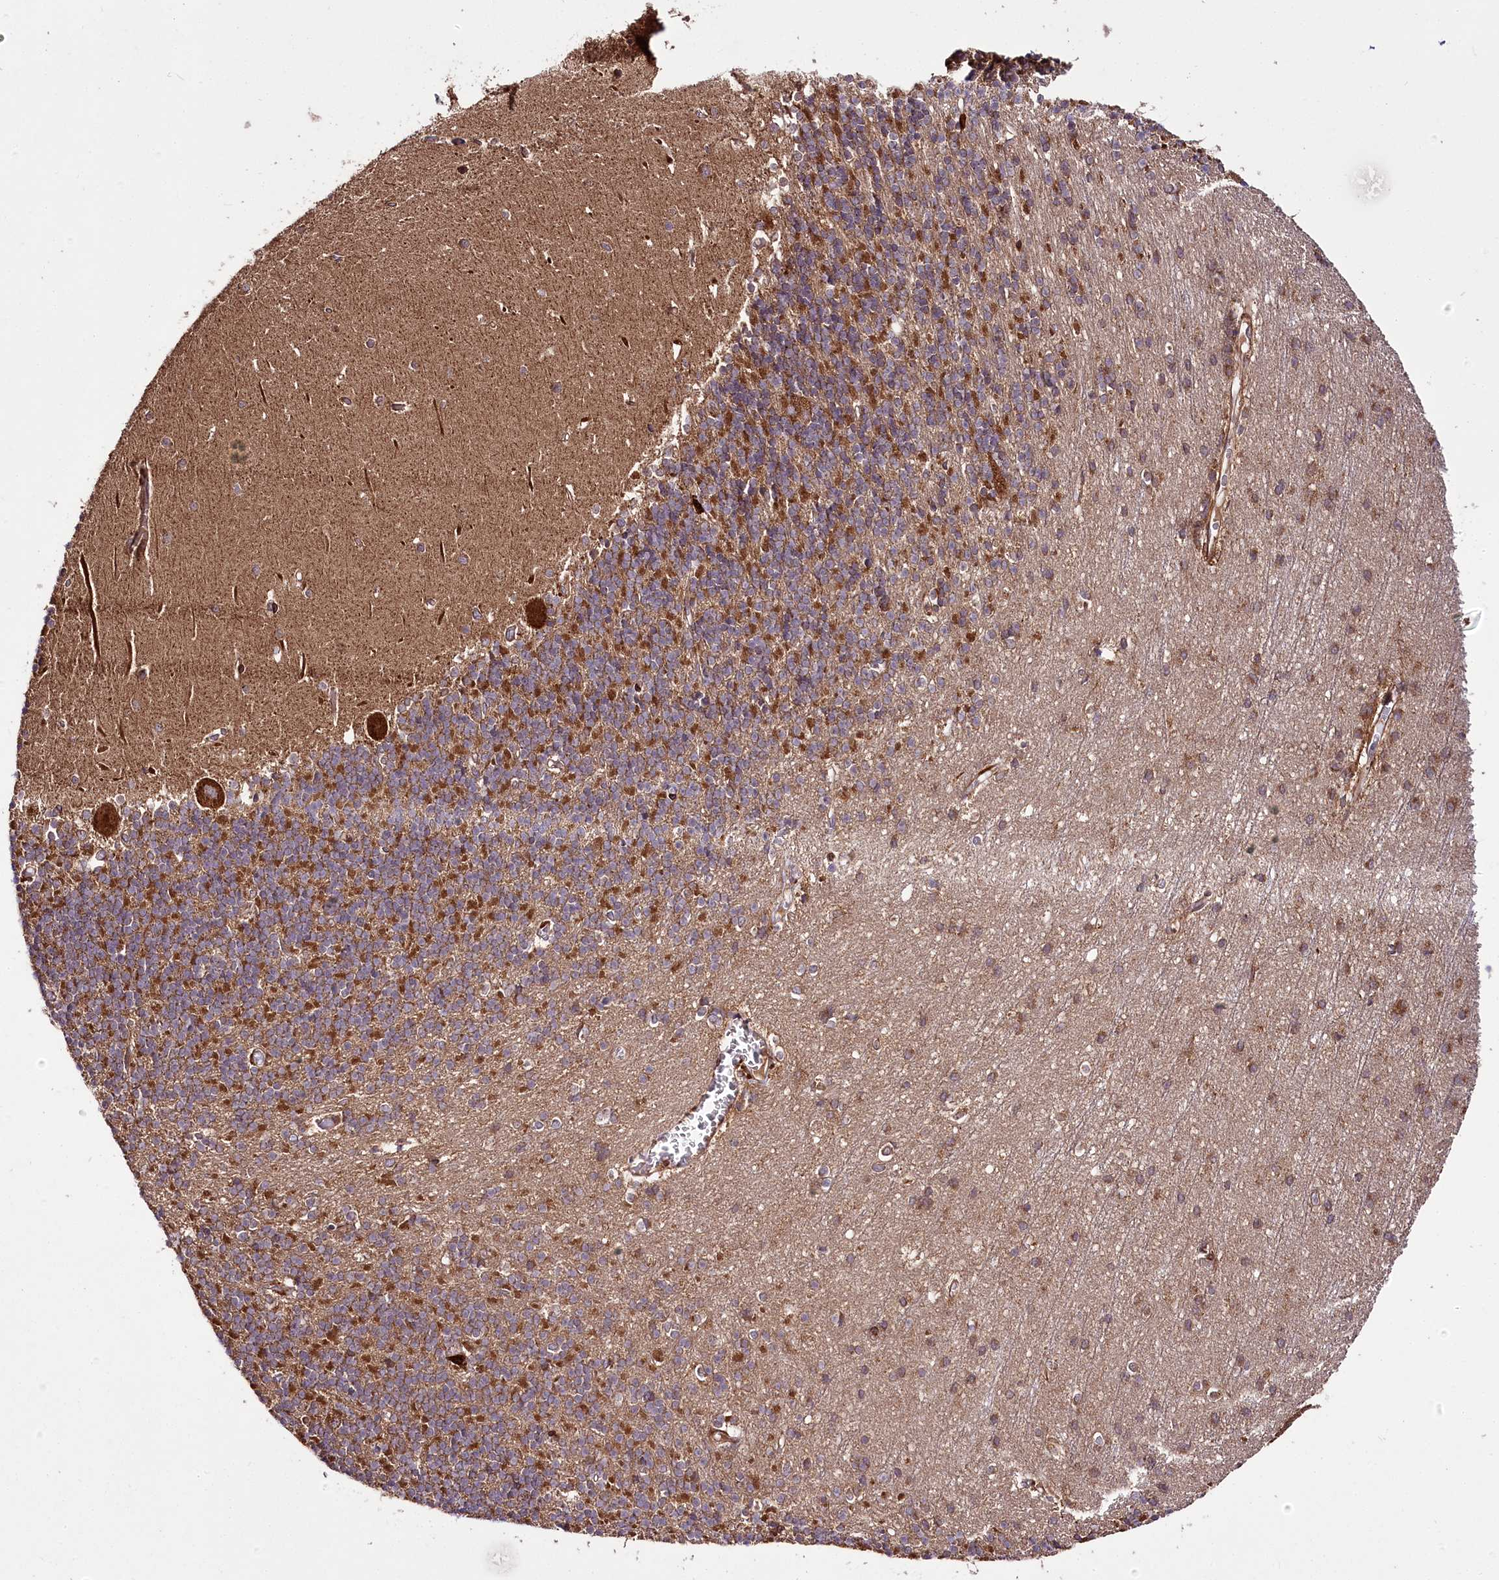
{"staining": {"intensity": "strong", "quantity": "25%-75%", "location": "cytoplasmic/membranous"}, "tissue": "cerebellum", "cell_type": "Cells in granular layer", "image_type": "normal", "snomed": [{"axis": "morphology", "description": "Normal tissue, NOS"}, {"axis": "topography", "description": "Cerebellum"}], "caption": "A photomicrograph of cerebellum stained for a protein exhibits strong cytoplasmic/membranous brown staining in cells in granular layer. (Brightfield microscopy of DAB IHC at high magnification).", "gene": "RAB7A", "patient": {"sex": "male", "age": 37}}